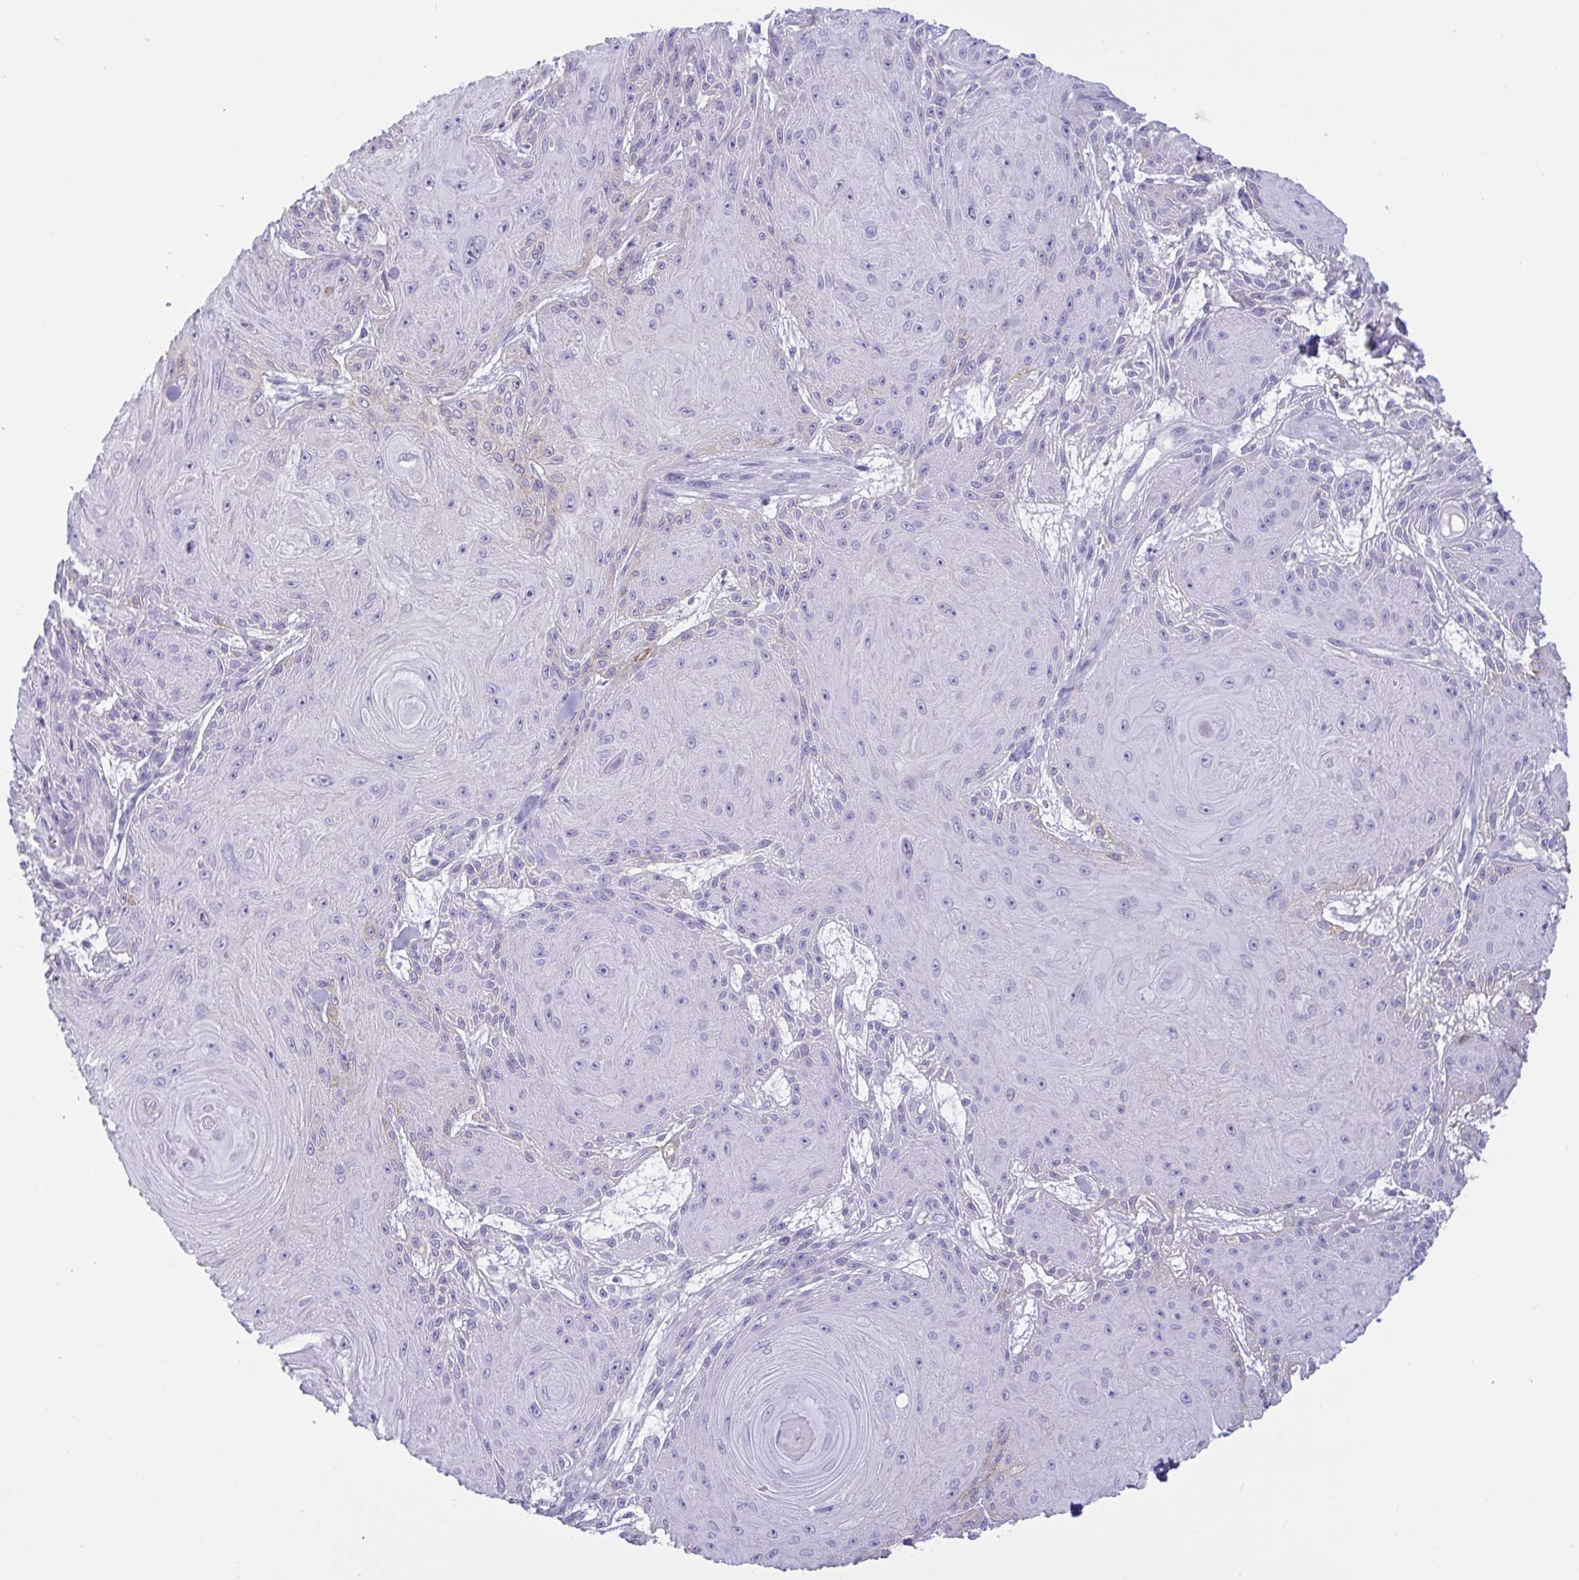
{"staining": {"intensity": "weak", "quantity": "<25%", "location": "cytoplasmic/membranous"}, "tissue": "skin cancer", "cell_type": "Tumor cells", "image_type": "cancer", "snomed": [{"axis": "morphology", "description": "Squamous cell carcinoma, NOS"}, {"axis": "topography", "description": "Skin"}], "caption": "DAB immunohistochemical staining of human squamous cell carcinoma (skin) exhibits no significant expression in tumor cells.", "gene": "SLC2A1", "patient": {"sex": "male", "age": 88}}